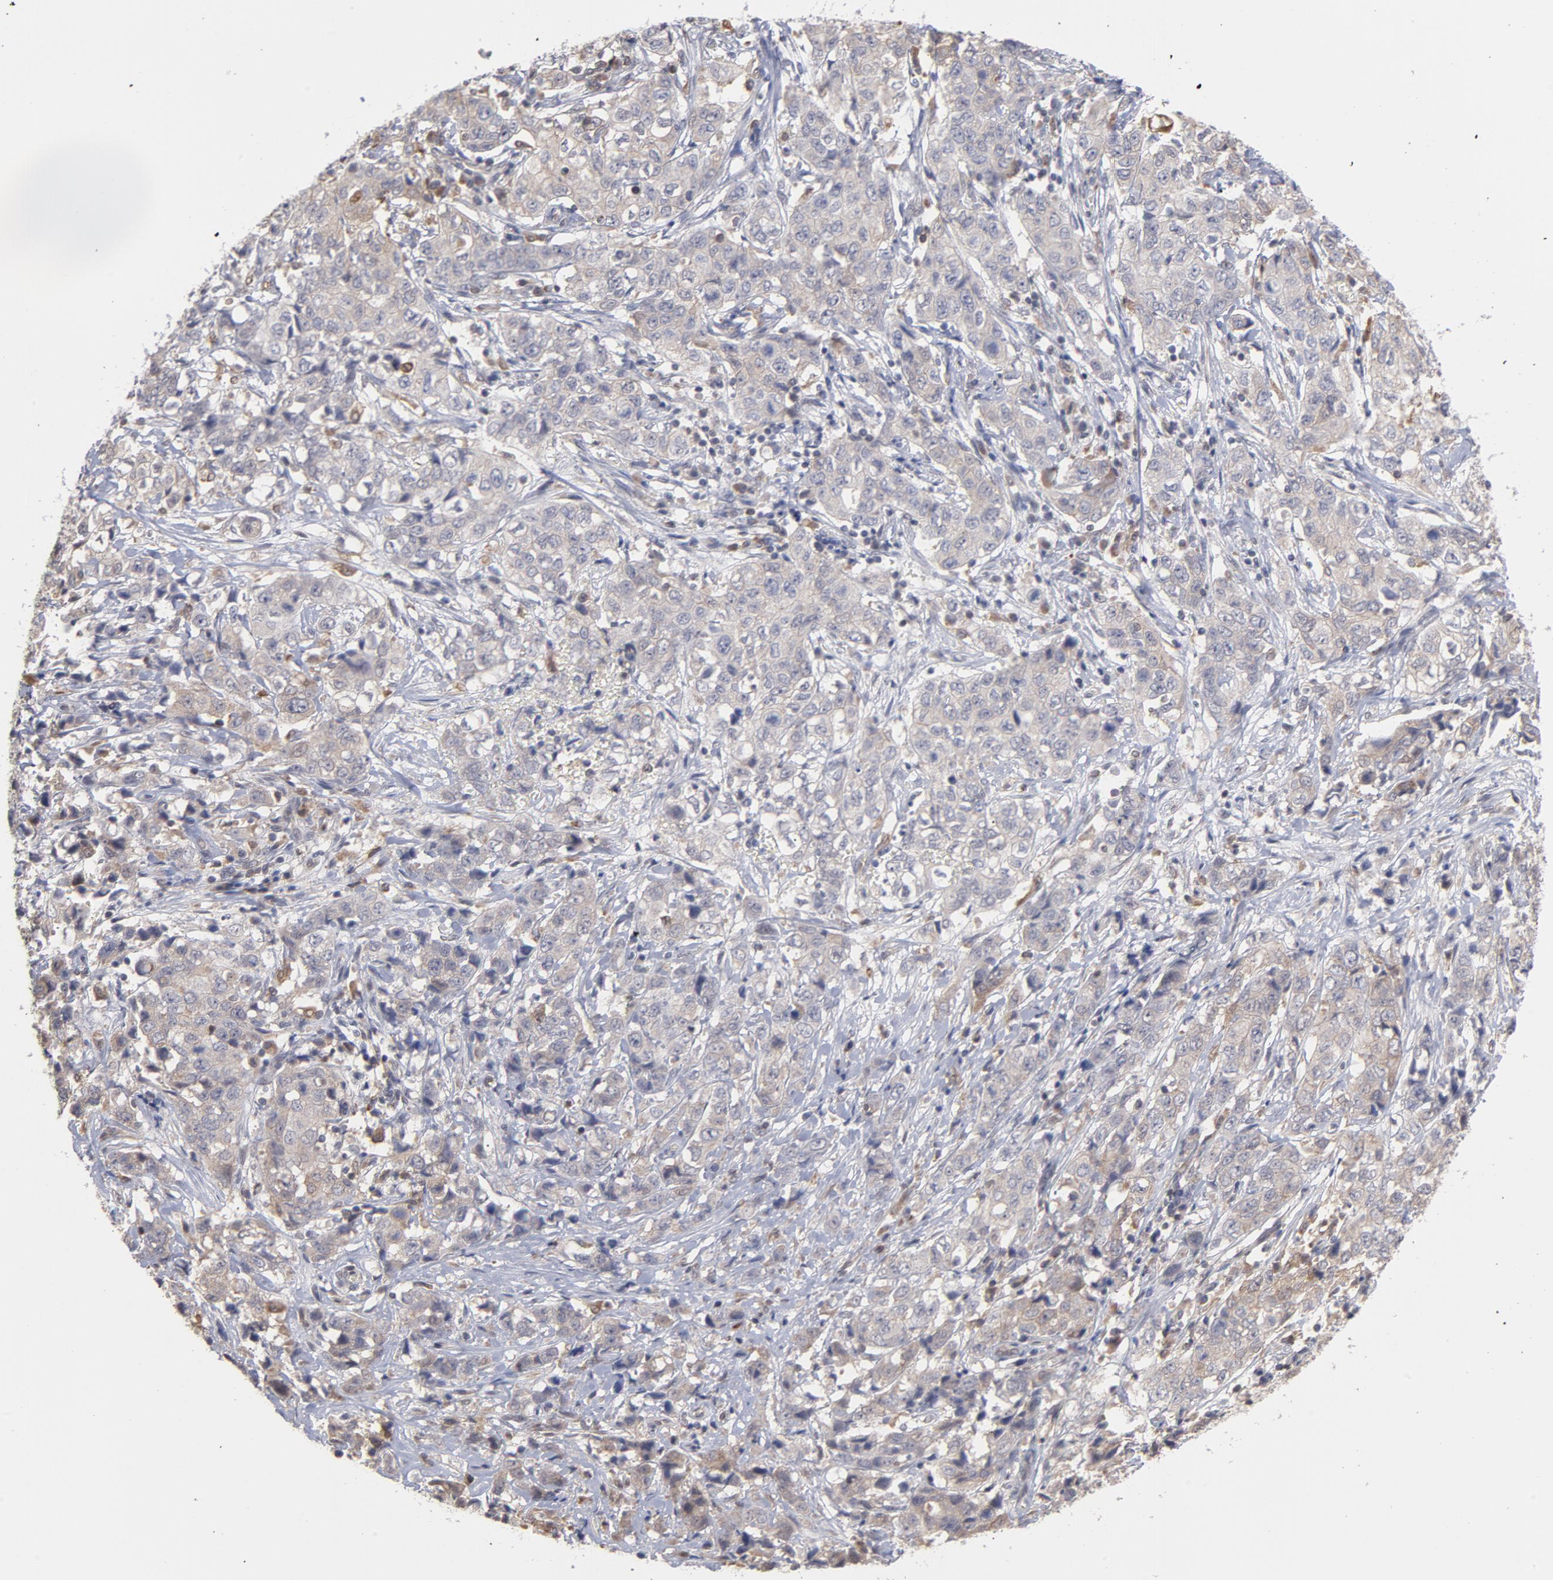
{"staining": {"intensity": "negative", "quantity": "none", "location": "none"}, "tissue": "stomach cancer", "cell_type": "Tumor cells", "image_type": "cancer", "snomed": [{"axis": "morphology", "description": "Adenocarcinoma, NOS"}, {"axis": "topography", "description": "Stomach"}], "caption": "There is no significant positivity in tumor cells of stomach adenocarcinoma. The staining was performed using DAB to visualize the protein expression in brown, while the nuclei were stained in blue with hematoxylin (Magnification: 20x).", "gene": "OAS1", "patient": {"sex": "male", "age": 48}}